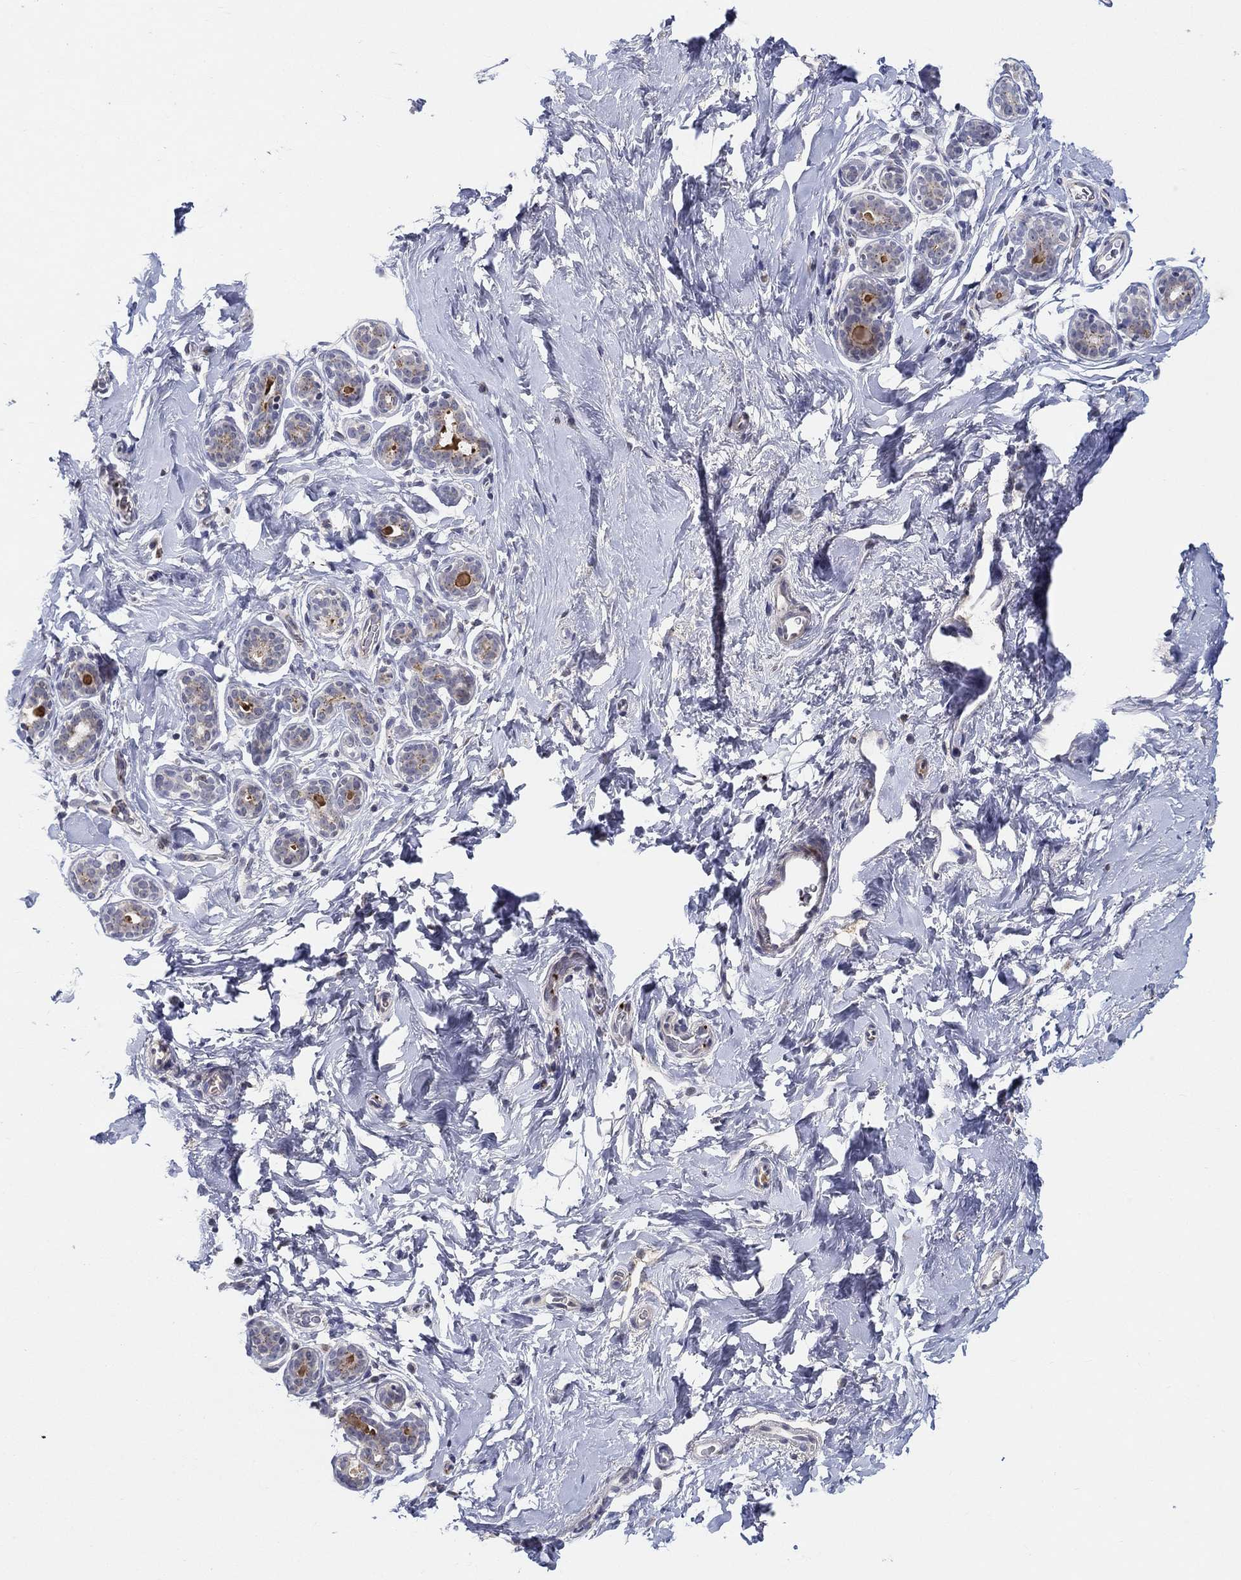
{"staining": {"intensity": "negative", "quantity": "none", "location": "none"}, "tissue": "breast", "cell_type": "Adipocytes", "image_type": "normal", "snomed": [{"axis": "morphology", "description": "Normal tissue, NOS"}, {"axis": "topography", "description": "Skin"}, {"axis": "topography", "description": "Breast"}], "caption": "Adipocytes show no significant expression in benign breast. (Stains: DAB immunohistochemistry (IHC) with hematoxylin counter stain, Microscopy: brightfield microscopy at high magnification).", "gene": "ALOX12", "patient": {"sex": "female", "age": 43}}